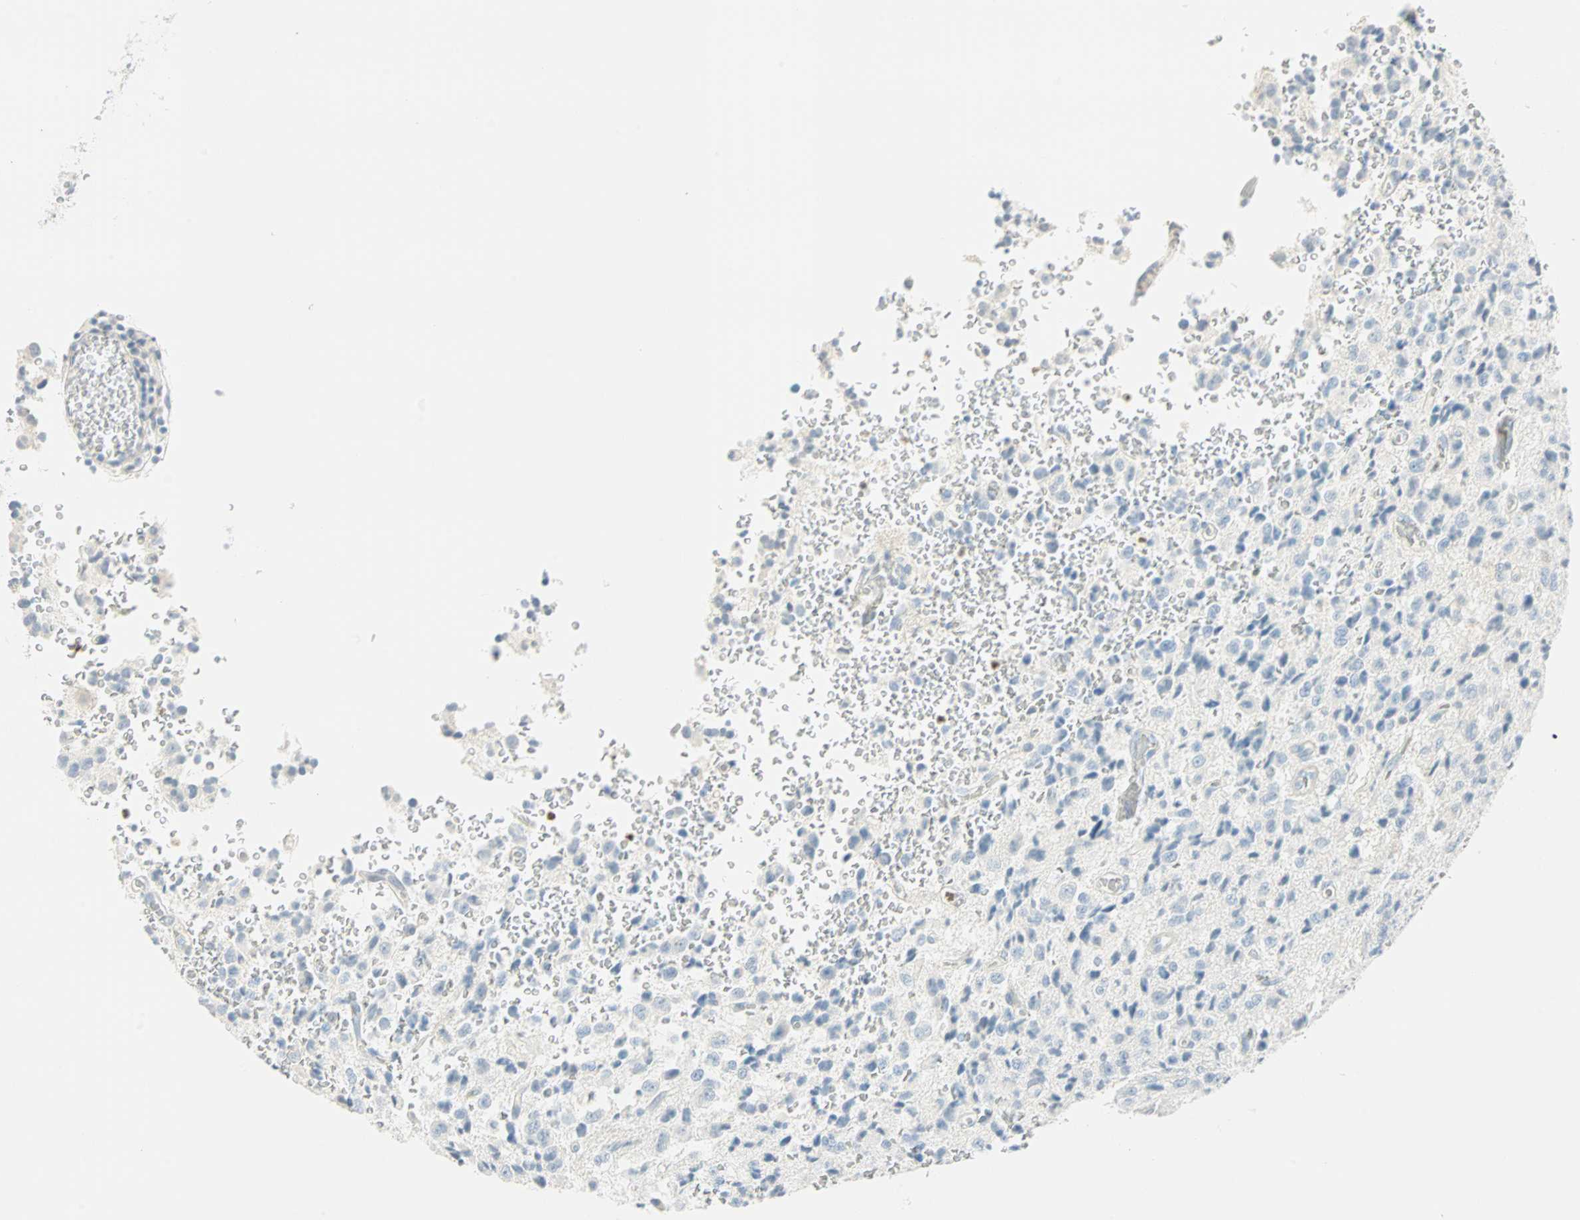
{"staining": {"intensity": "negative", "quantity": "none", "location": "none"}, "tissue": "glioma", "cell_type": "Tumor cells", "image_type": "cancer", "snomed": [{"axis": "morphology", "description": "Glioma, malignant, High grade"}, {"axis": "topography", "description": "pancreas cauda"}], "caption": "Immunohistochemical staining of human glioma shows no significant expression in tumor cells.", "gene": "MLLT10", "patient": {"sex": "male", "age": 60}}